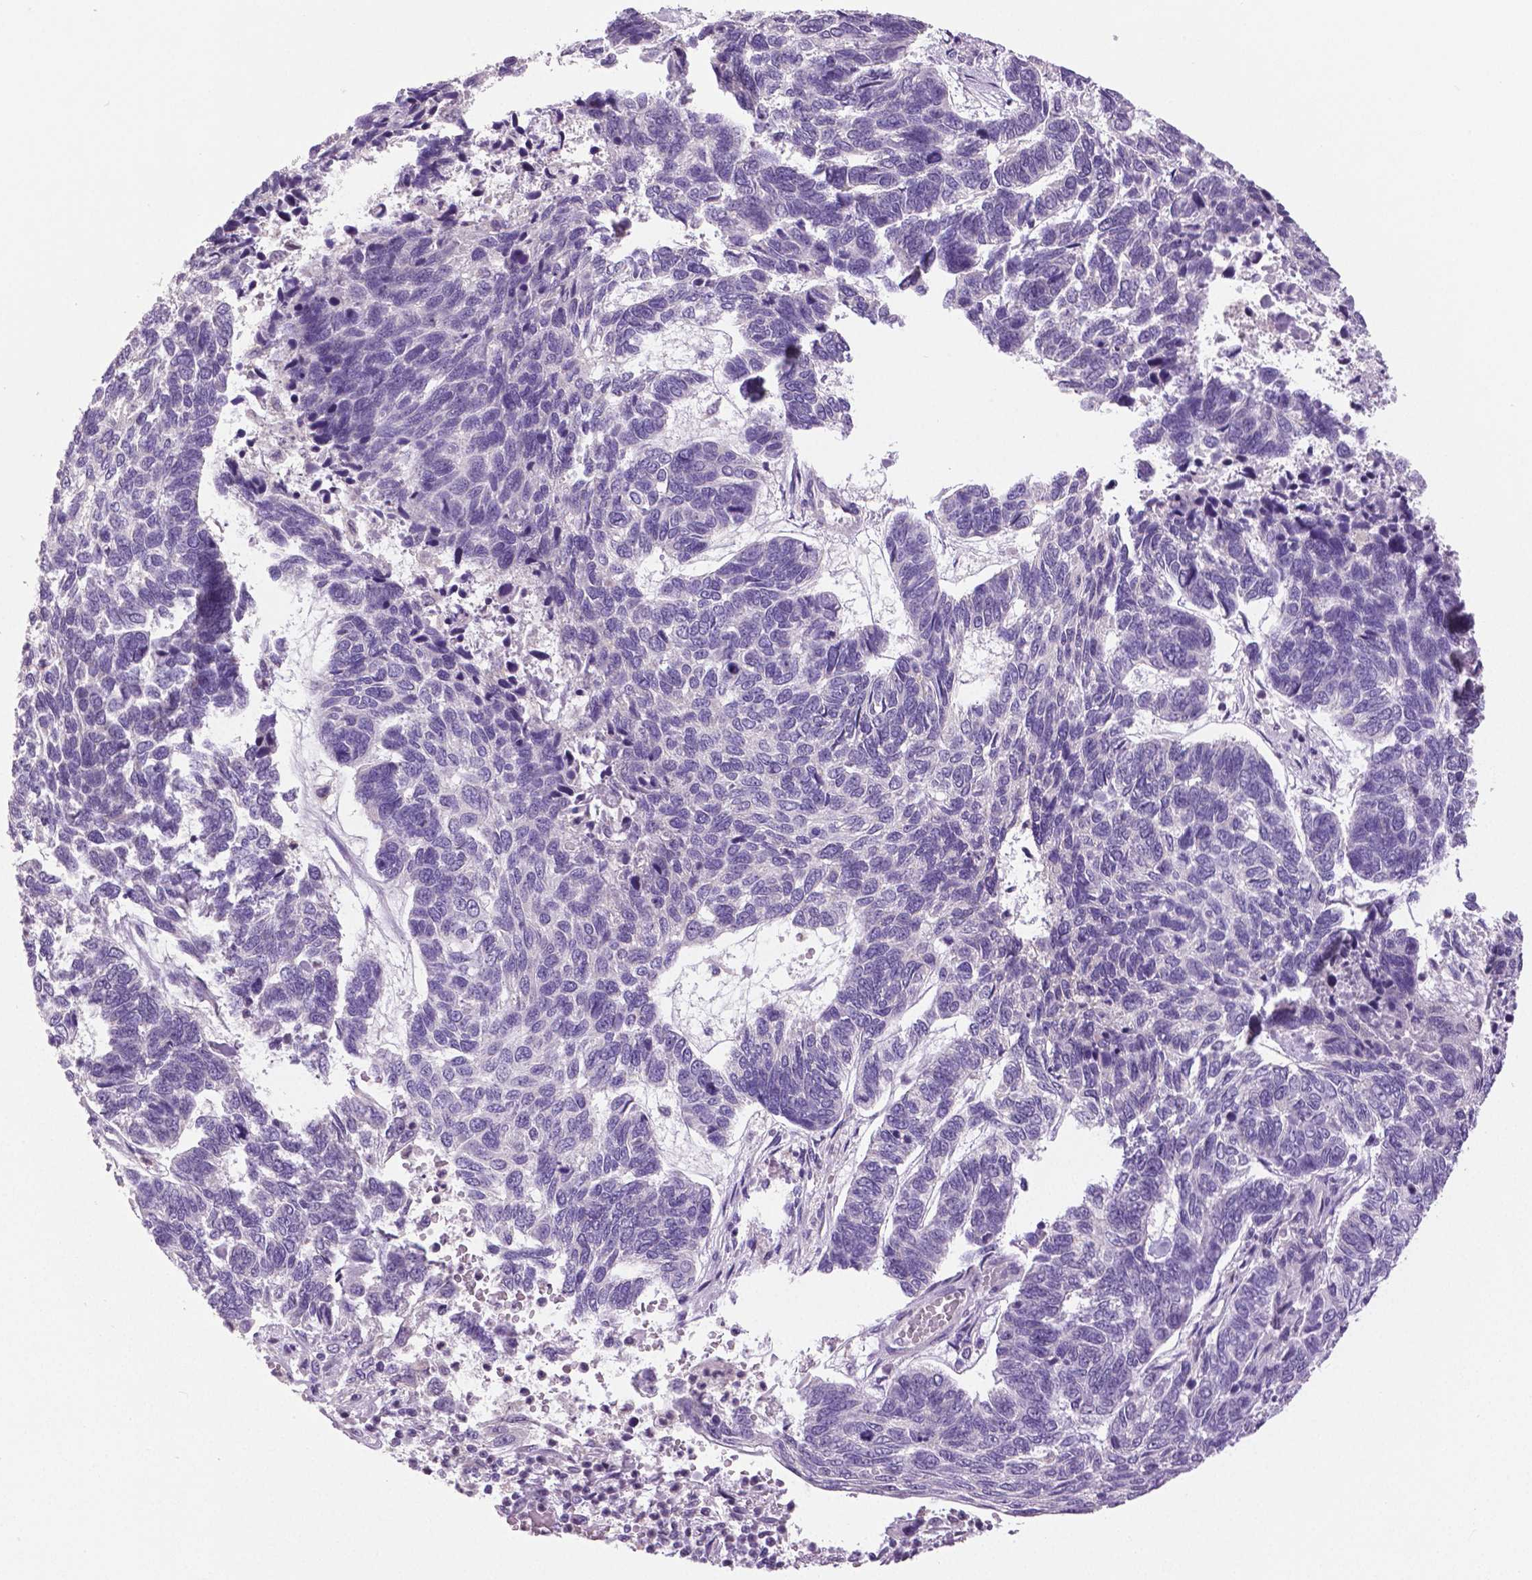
{"staining": {"intensity": "negative", "quantity": "none", "location": "none"}, "tissue": "skin cancer", "cell_type": "Tumor cells", "image_type": "cancer", "snomed": [{"axis": "morphology", "description": "Basal cell carcinoma"}, {"axis": "topography", "description": "Skin"}], "caption": "A histopathology image of human skin basal cell carcinoma is negative for staining in tumor cells.", "gene": "DNAH12", "patient": {"sex": "female", "age": 65}}